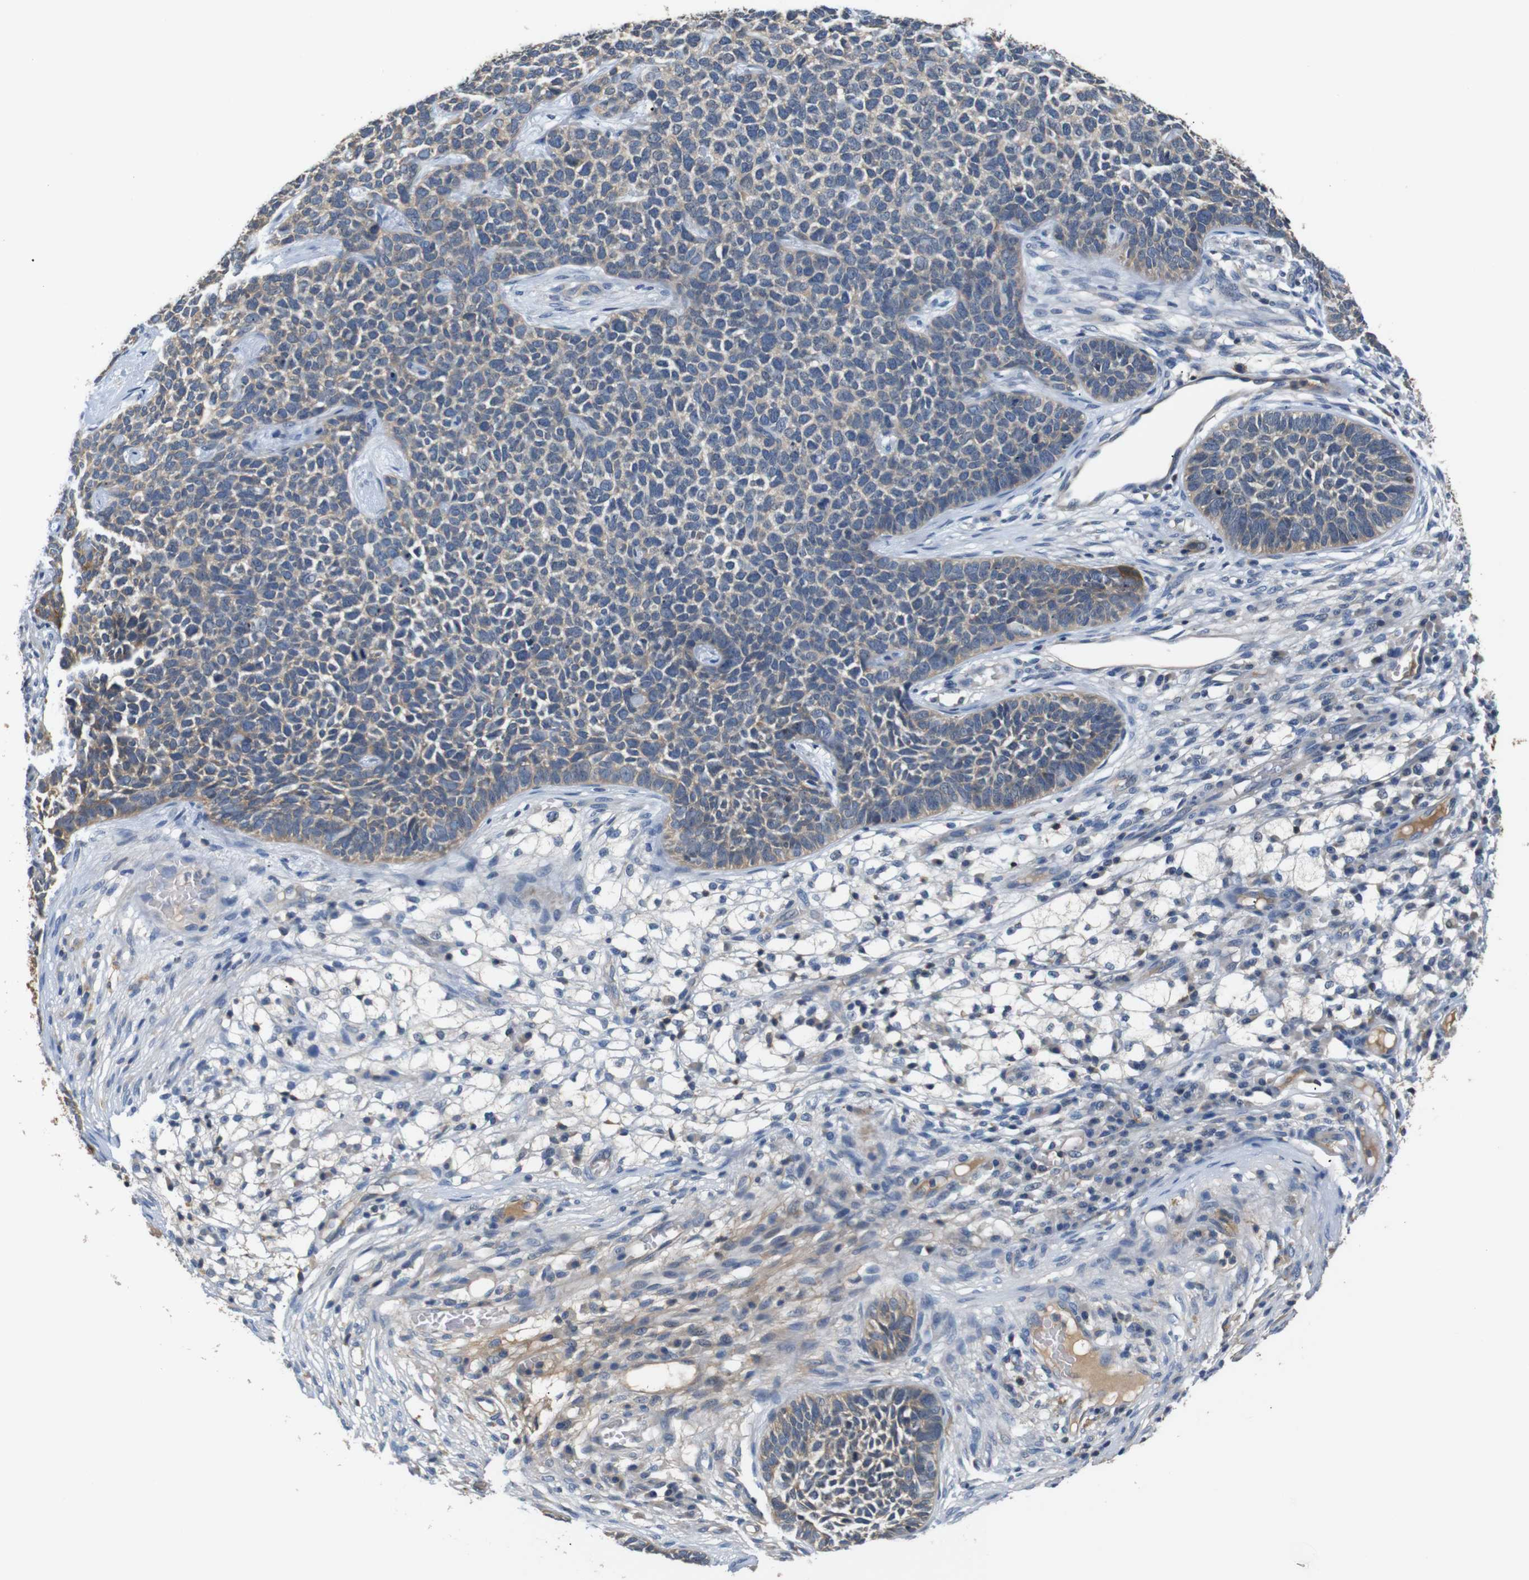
{"staining": {"intensity": "moderate", "quantity": "<25%", "location": "cytoplasmic/membranous"}, "tissue": "skin cancer", "cell_type": "Tumor cells", "image_type": "cancer", "snomed": [{"axis": "morphology", "description": "Basal cell carcinoma"}, {"axis": "topography", "description": "Skin"}], "caption": "This is a micrograph of immunohistochemistry (IHC) staining of skin cancer, which shows moderate positivity in the cytoplasmic/membranous of tumor cells.", "gene": "SFN", "patient": {"sex": "female", "age": 84}}